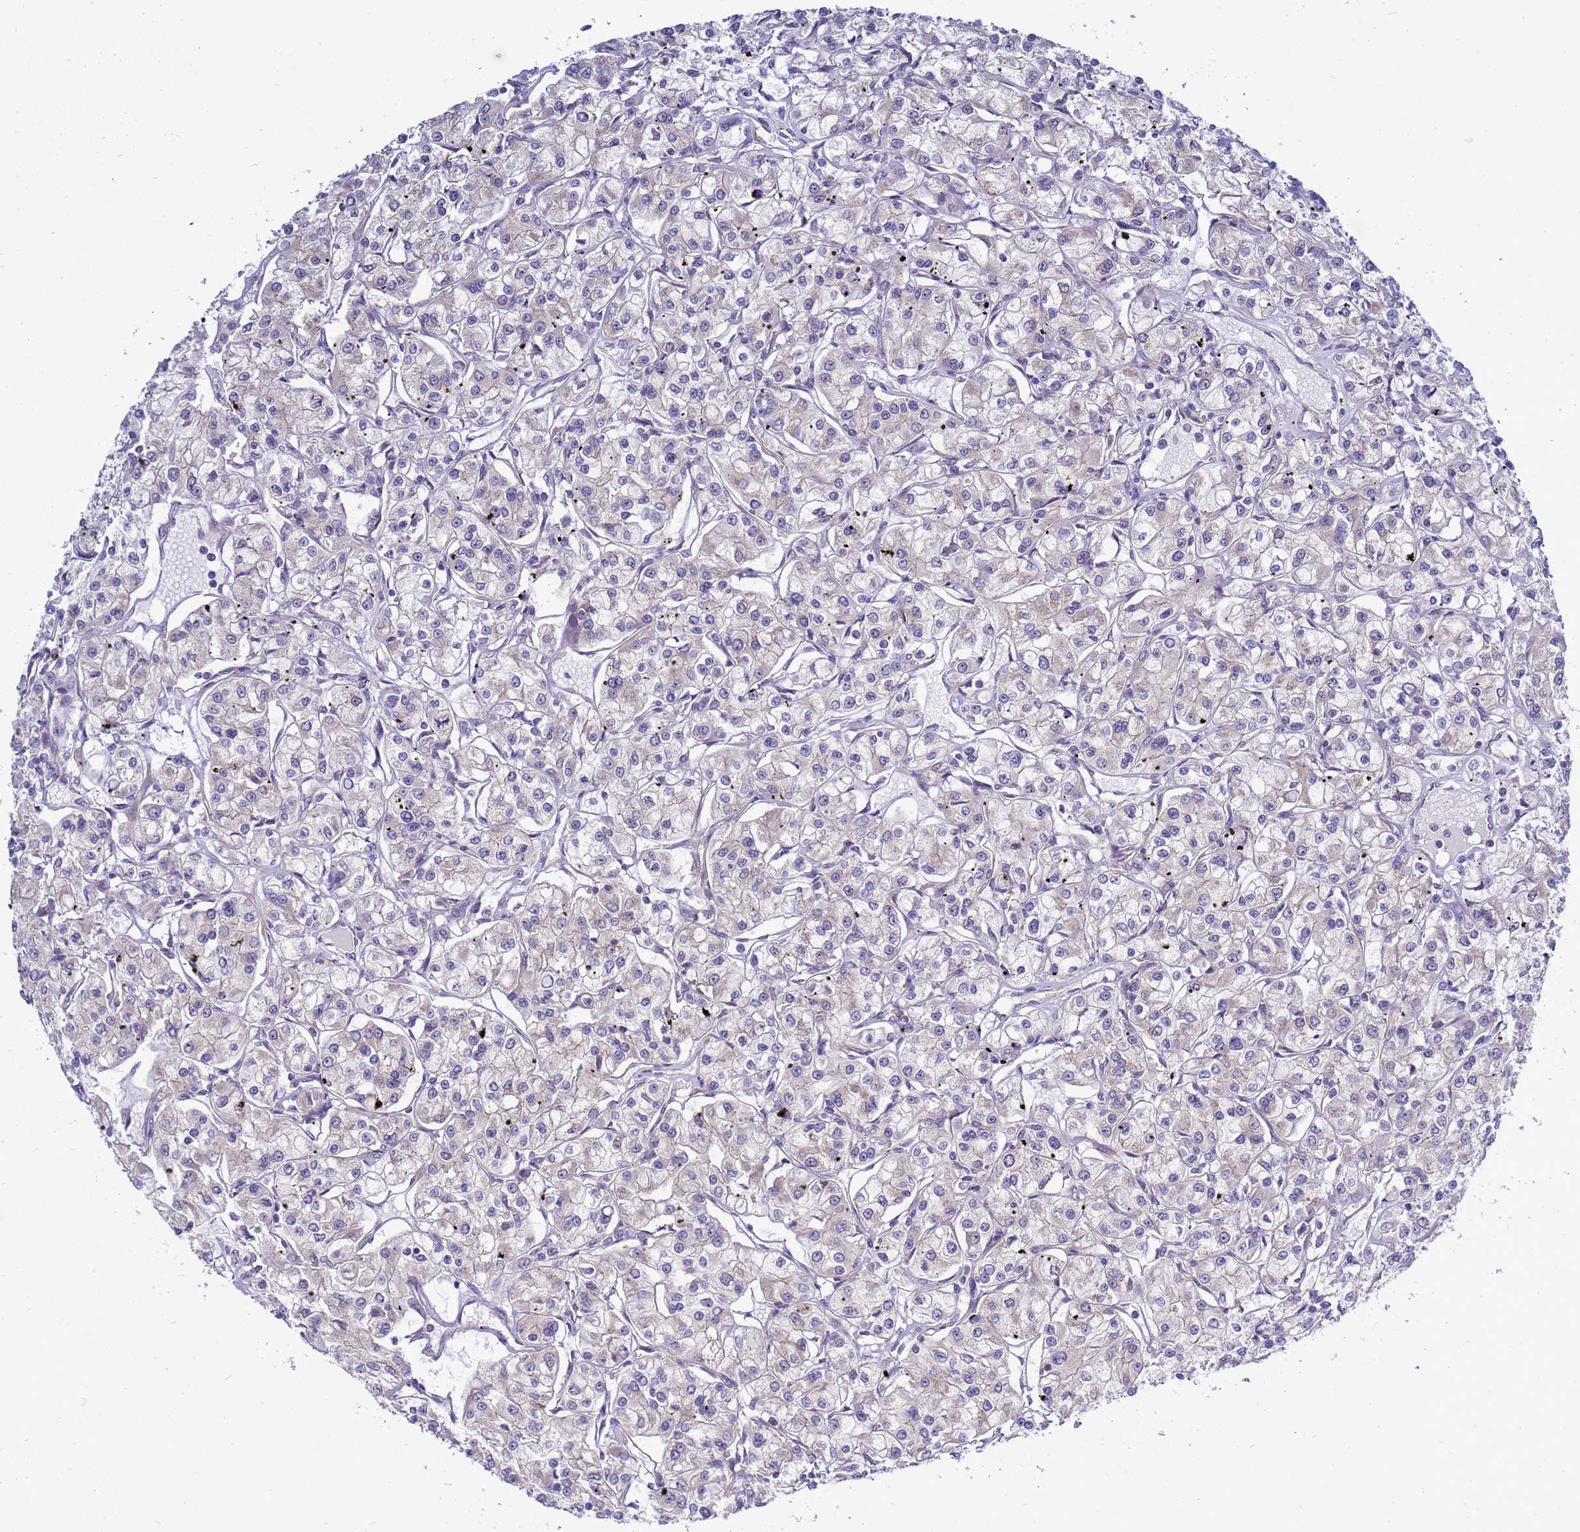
{"staining": {"intensity": "negative", "quantity": "none", "location": "none"}, "tissue": "renal cancer", "cell_type": "Tumor cells", "image_type": "cancer", "snomed": [{"axis": "morphology", "description": "Adenocarcinoma, NOS"}, {"axis": "topography", "description": "Kidney"}], "caption": "Immunohistochemistry (IHC) micrograph of neoplastic tissue: human adenocarcinoma (renal) stained with DAB (3,3'-diaminobenzidine) reveals no significant protein positivity in tumor cells.", "gene": "MON1B", "patient": {"sex": "female", "age": 59}}